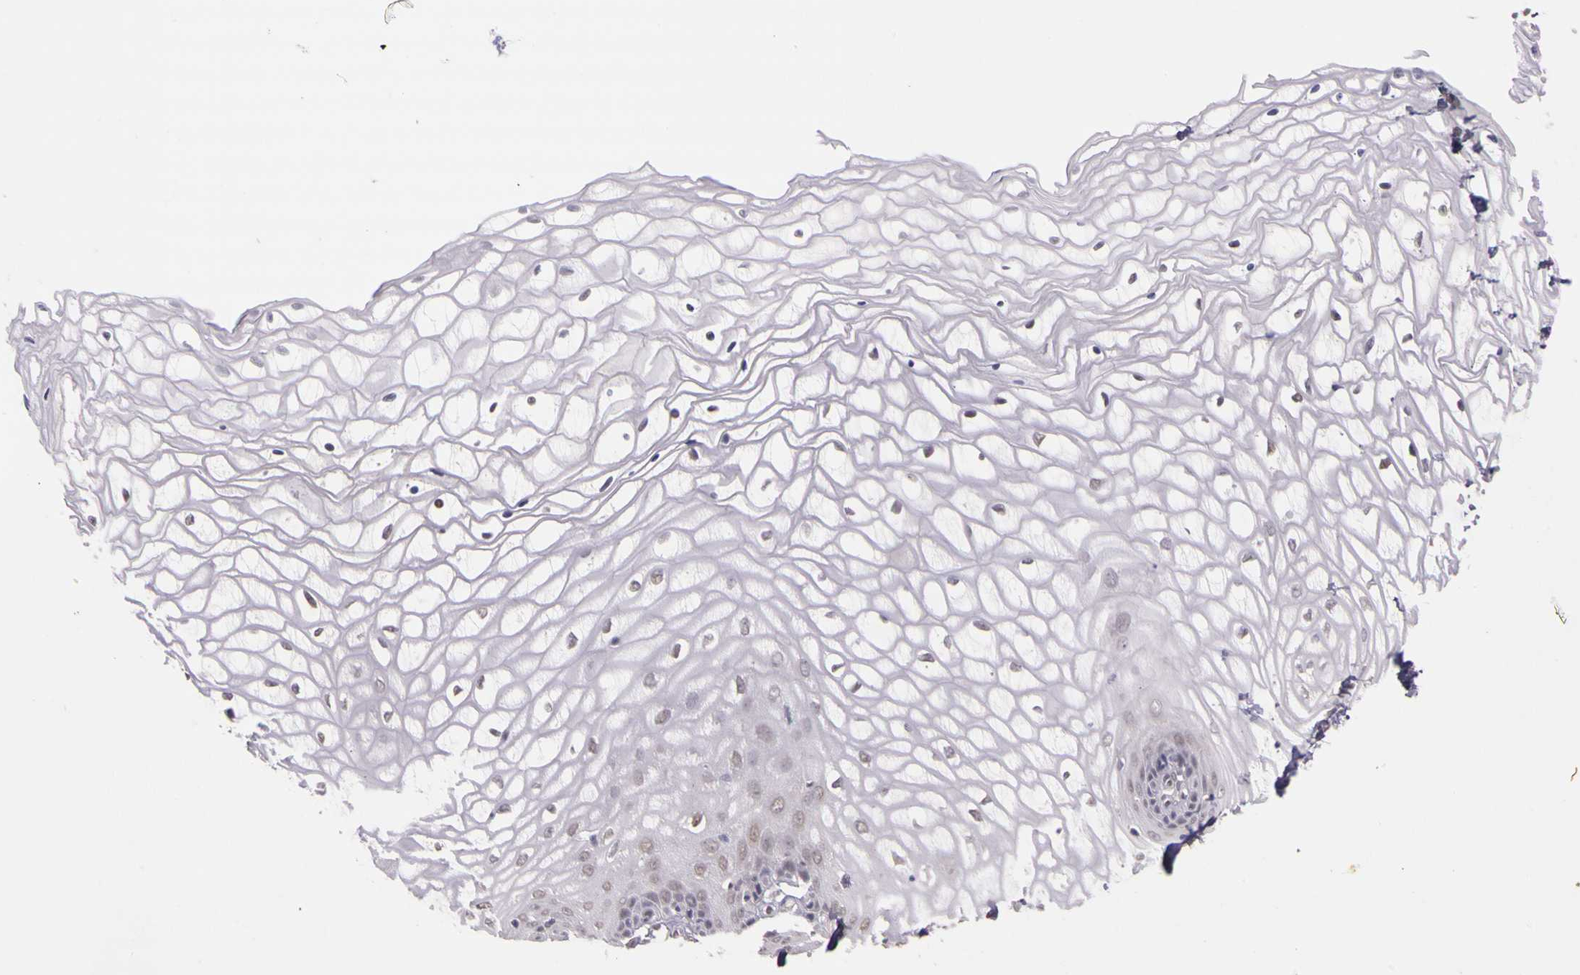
{"staining": {"intensity": "weak", "quantity": "<25%", "location": "nuclear"}, "tissue": "vagina", "cell_type": "Squamous epithelial cells", "image_type": "normal", "snomed": [{"axis": "morphology", "description": "Normal tissue, NOS"}, {"axis": "topography", "description": "Vagina"}], "caption": "Immunohistochemical staining of benign human vagina reveals no significant staining in squamous epithelial cells.", "gene": "WDR13", "patient": {"sex": "female", "age": 34}}